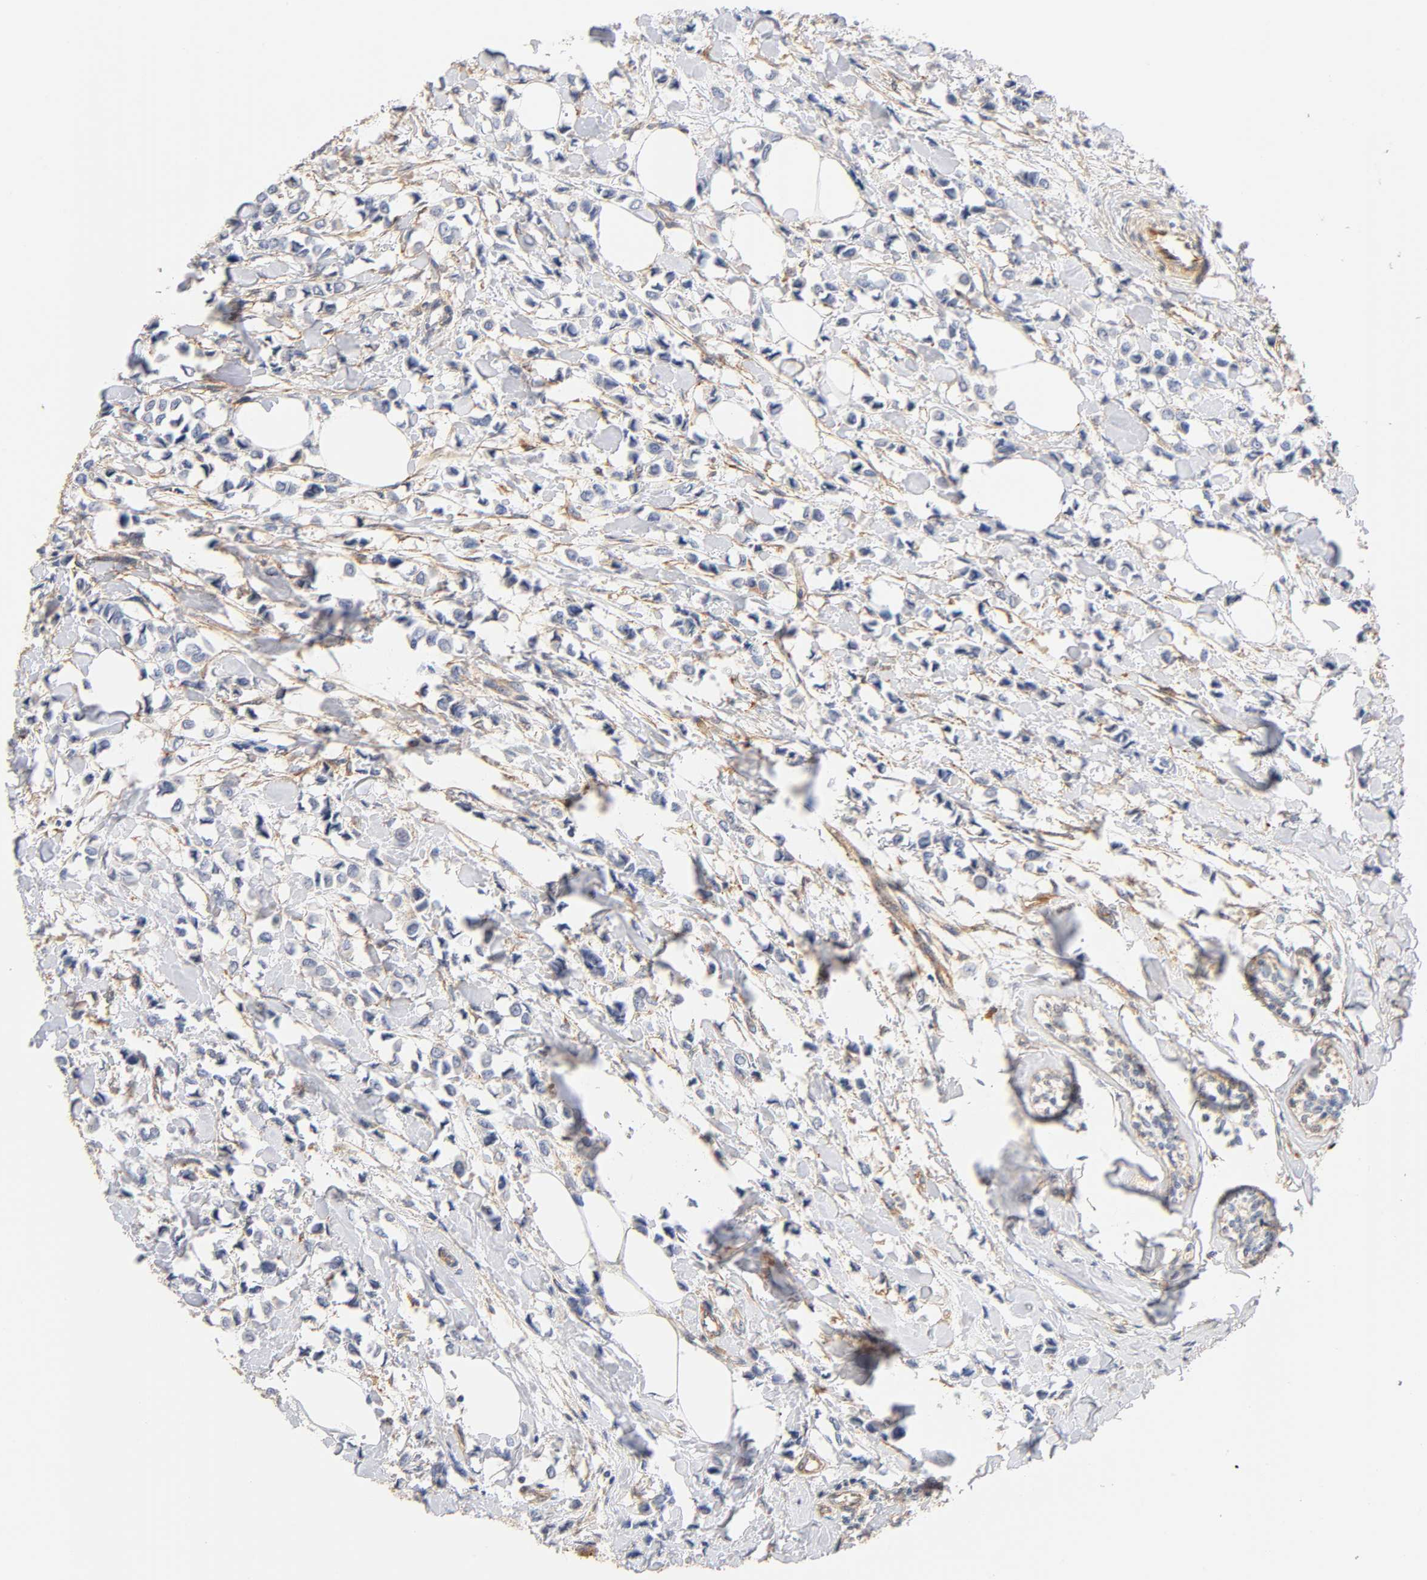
{"staining": {"intensity": "negative", "quantity": "none", "location": "none"}, "tissue": "breast cancer", "cell_type": "Tumor cells", "image_type": "cancer", "snomed": [{"axis": "morphology", "description": "Lobular carcinoma"}, {"axis": "topography", "description": "Breast"}], "caption": "Histopathology image shows no significant protein staining in tumor cells of breast cancer.", "gene": "PLD1", "patient": {"sex": "female", "age": 51}}